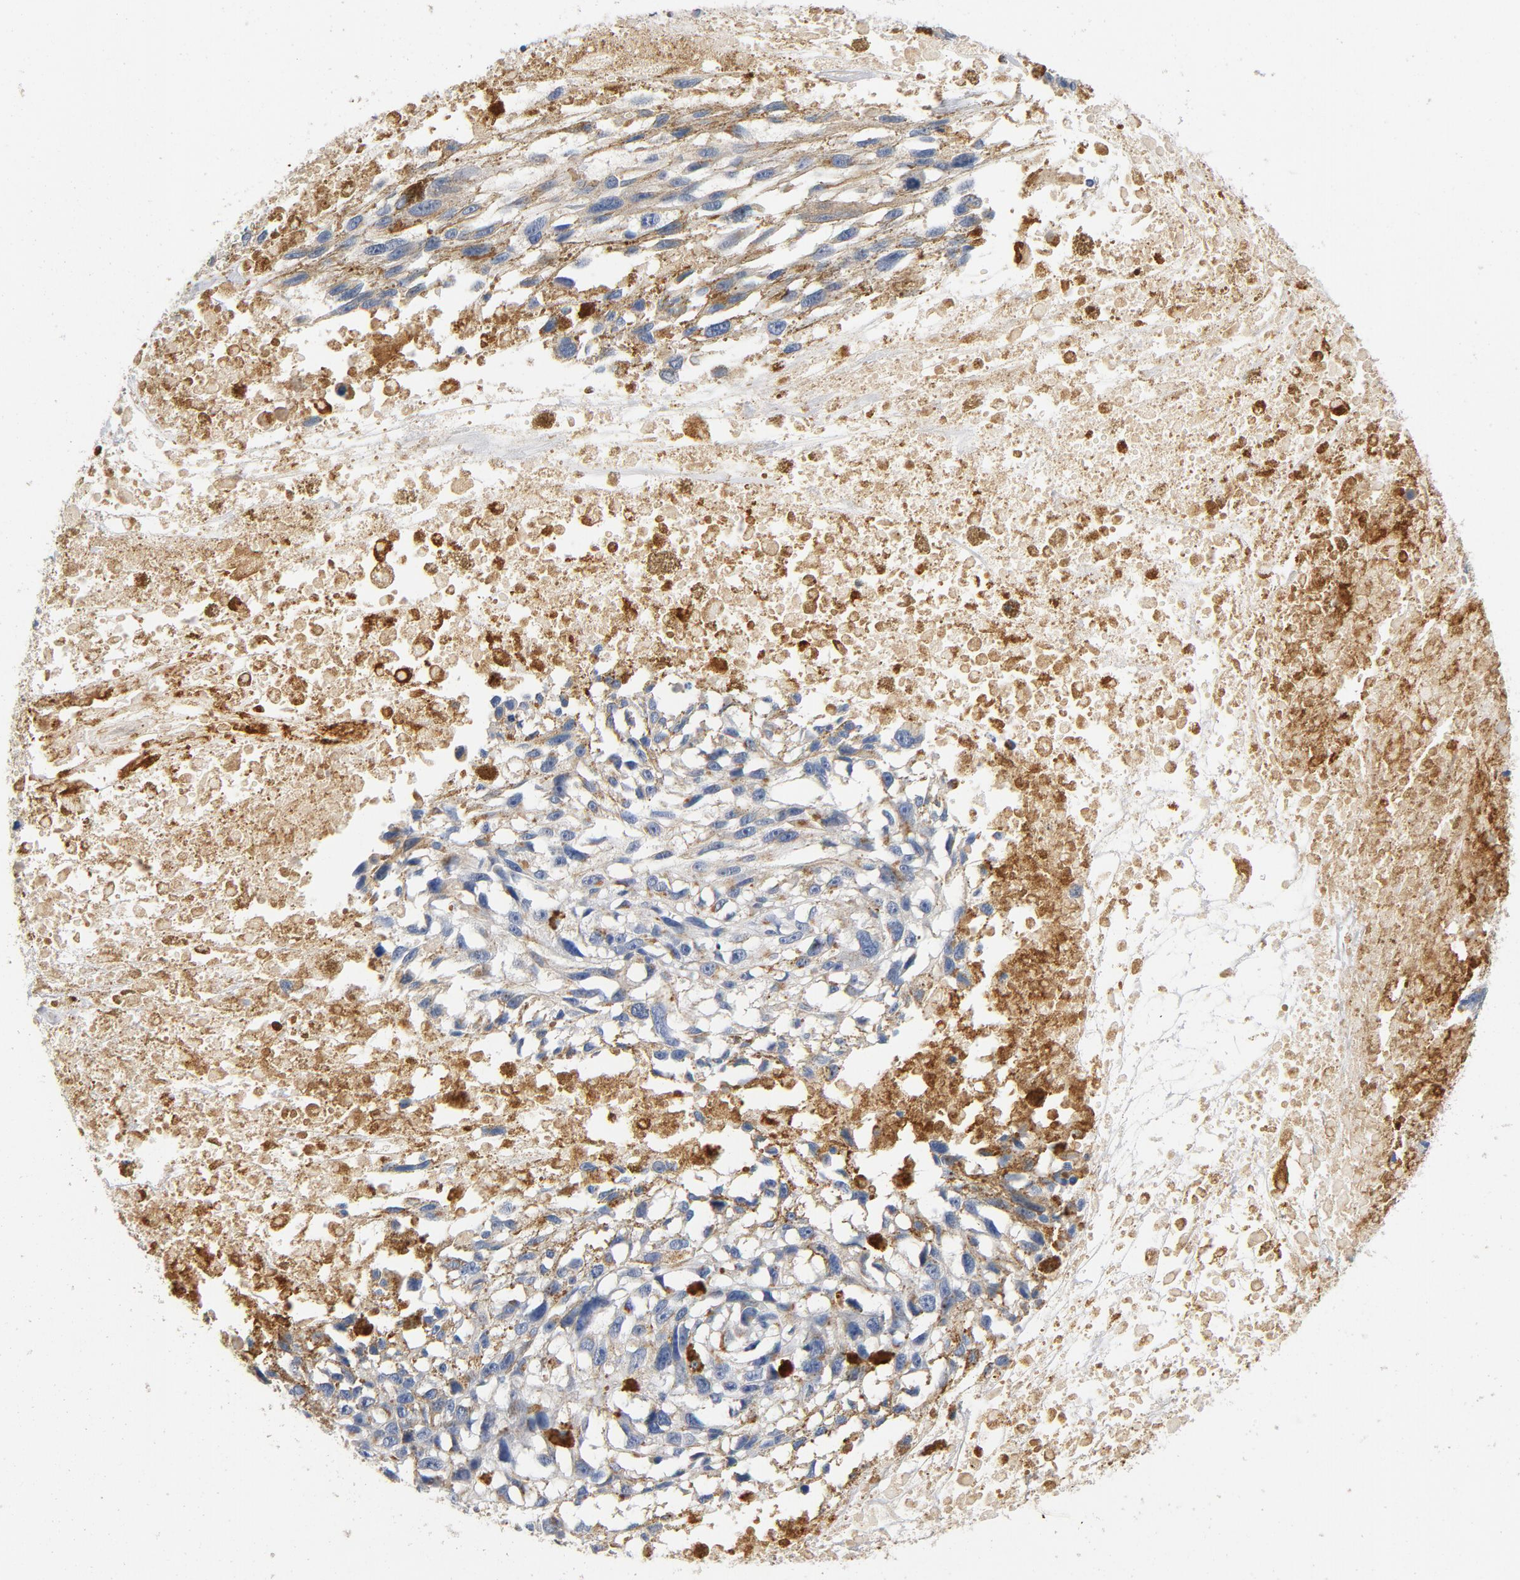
{"staining": {"intensity": "negative", "quantity": "none", "location": "none"}, "tissue": "melanoma", "cell_type": "Tumor cells", "image_type": "cancer", "snomed": [{"axis": "morphology", "description": "Malignant melanoma, Metastatic site"}, {"axis": "topography", "description": "Lymph node"}], "caption": "Micrograph shows no protein staining in tumor cells of melanoma tissue.", "gene": "LMAN2", "patient": {"sex": "male", "age": 59}}